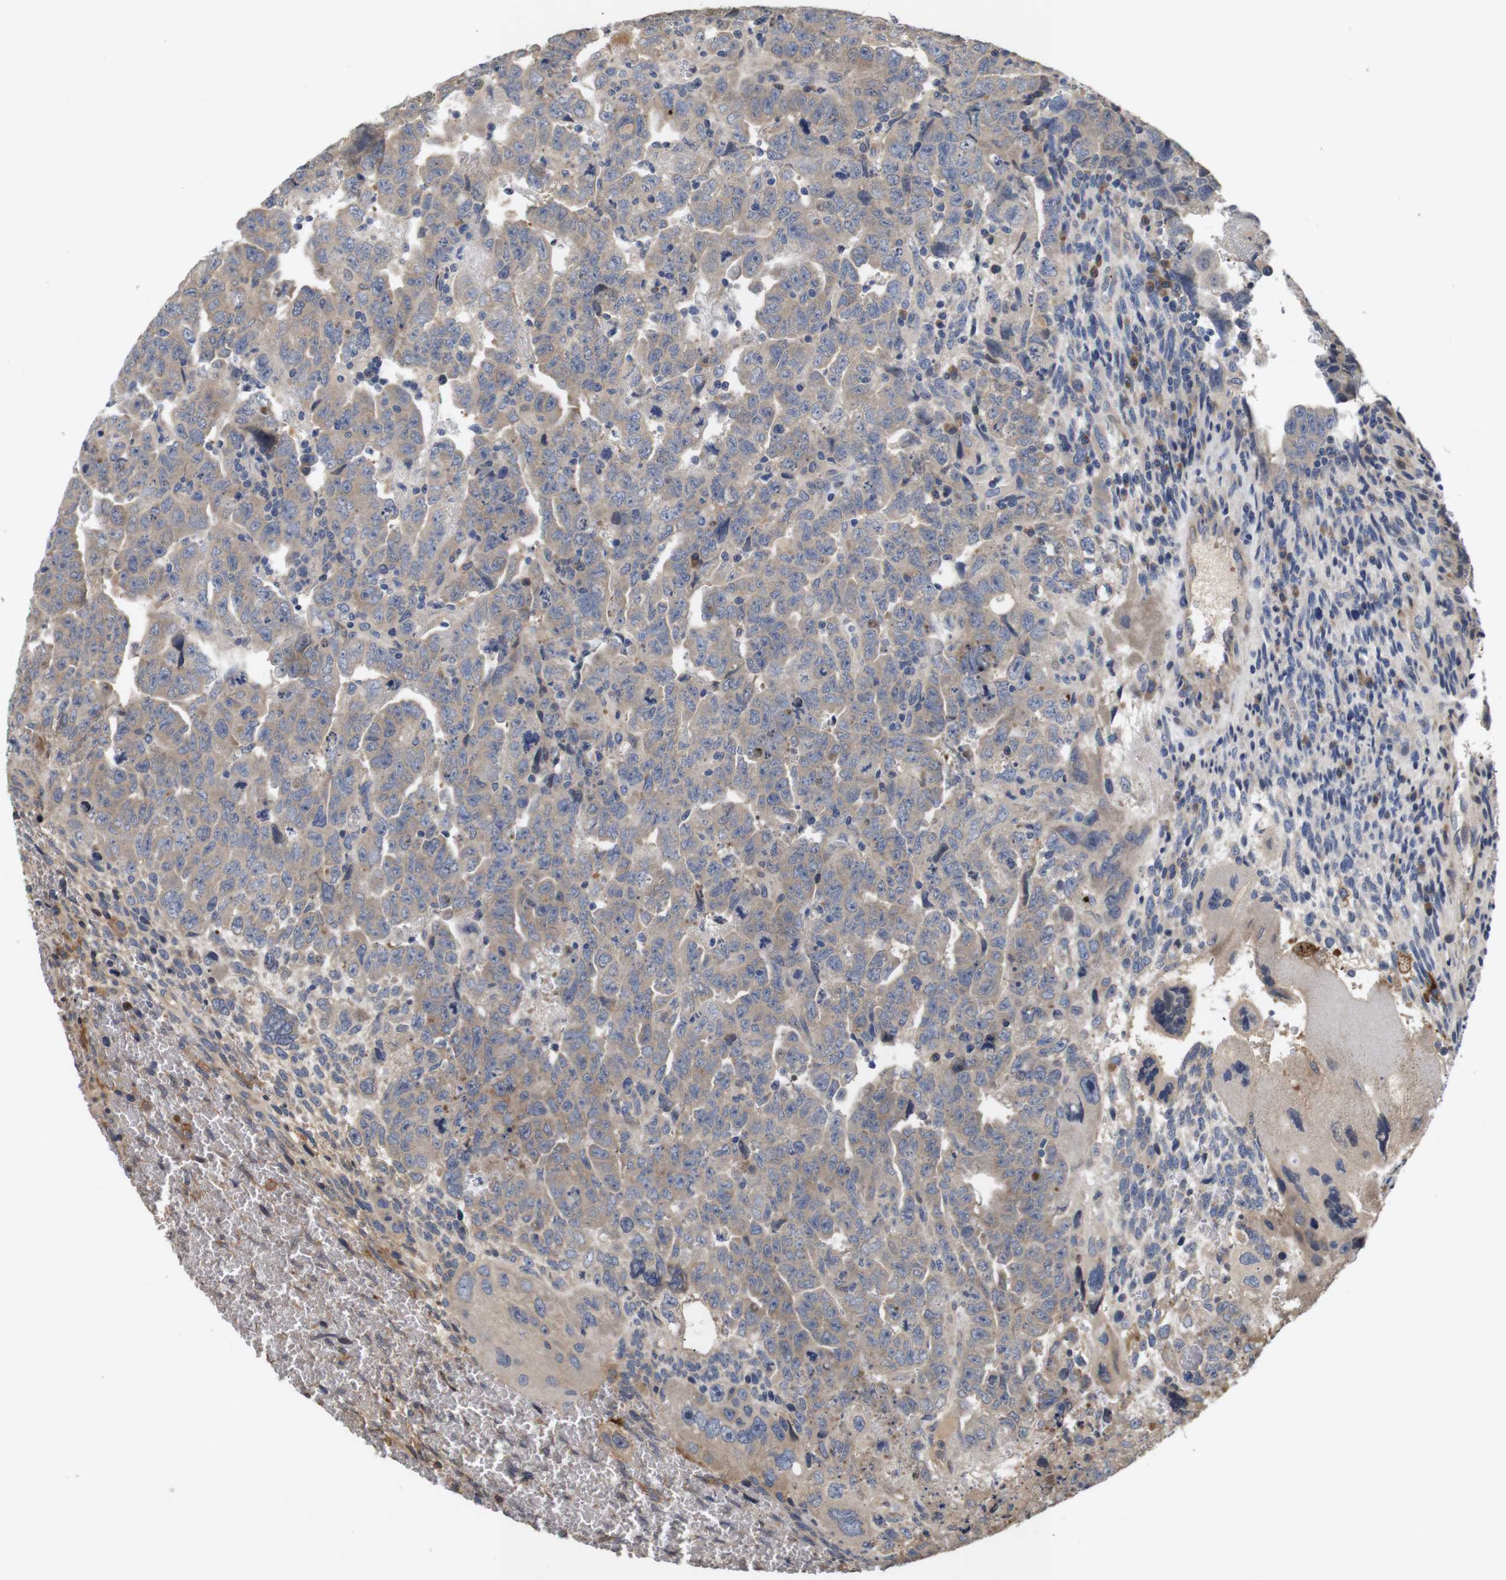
{"staining": {"intensity": "weak", "quantity": ">75%", "location": "cytoplasmic/membranous"}, "tissue": "testis cancer", "cell_type": "Tumor cells", "image_type": "cancer", "snomed": [{"axis": "morphology", "description": "Carcinoma, Embryonal, NOS"}, {"axis": "topography", "description": "Testis"}], "caption": "Human embryonal carcinoma (testis) stained with a protein marker reveals weak staining in tumor cells.", "gene": "SPRY3", "patient": {"sex": "male", "age": 28}}